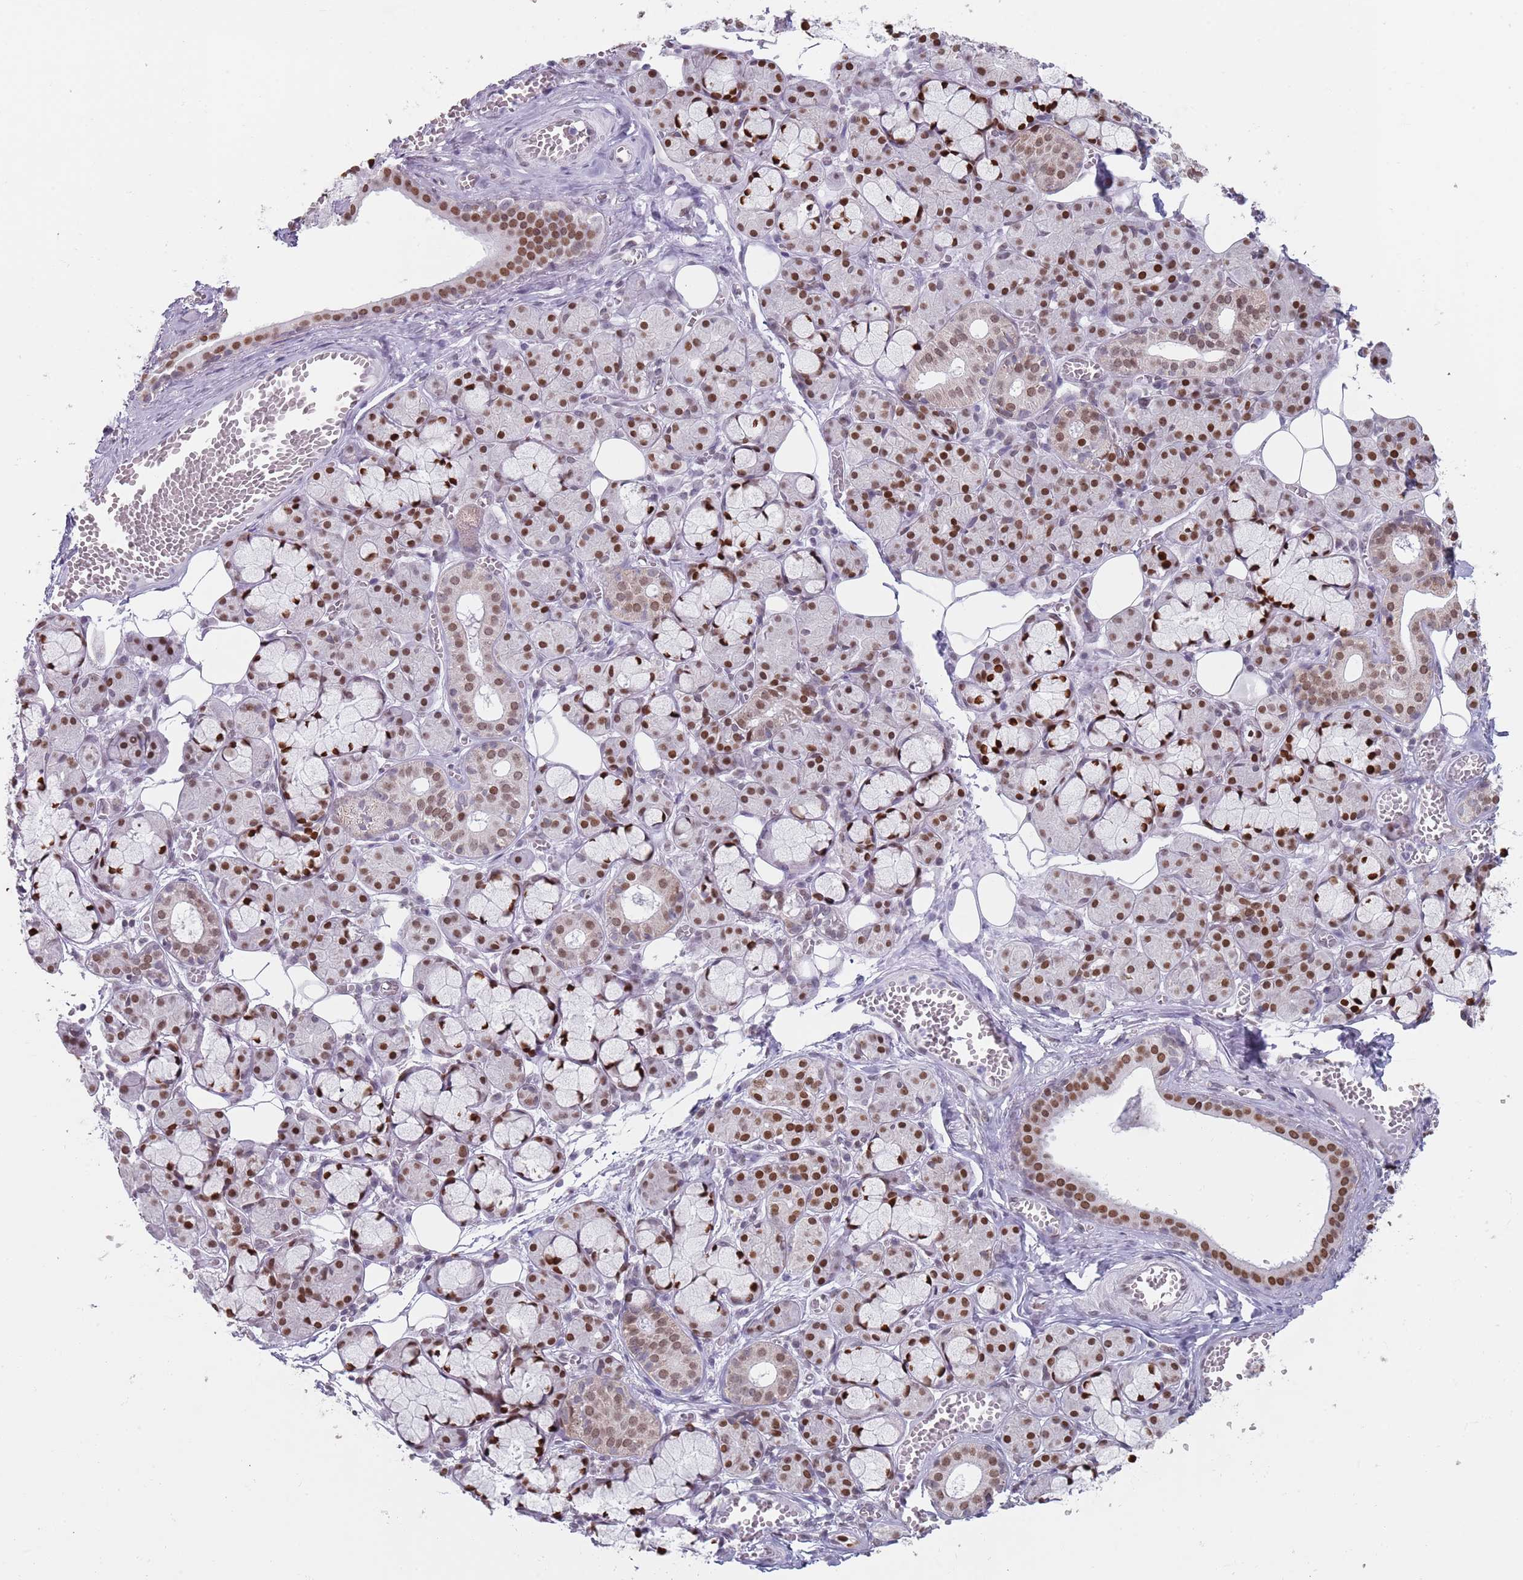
{"staining": {"intensity": "strong", "quantity": "25%-75%", "location": "nuclear"}, "tissue": "salivary gland", "cell_type": "Glandular cells", "image_type": "normal", "snomed": [{"axis": "morphology", "description": "Normal tissue, NOS"}, {"axis": "topography", "description": "Salivary gland"}], "caption": "This is a micrograph of immunohistochemistry (IHC) staining of unremarkable salivary gland, which shows strong expression in the nuclear of glandular cells.", "gene": "MFSD12", "patient": {"sex": "male", "age": 63}}